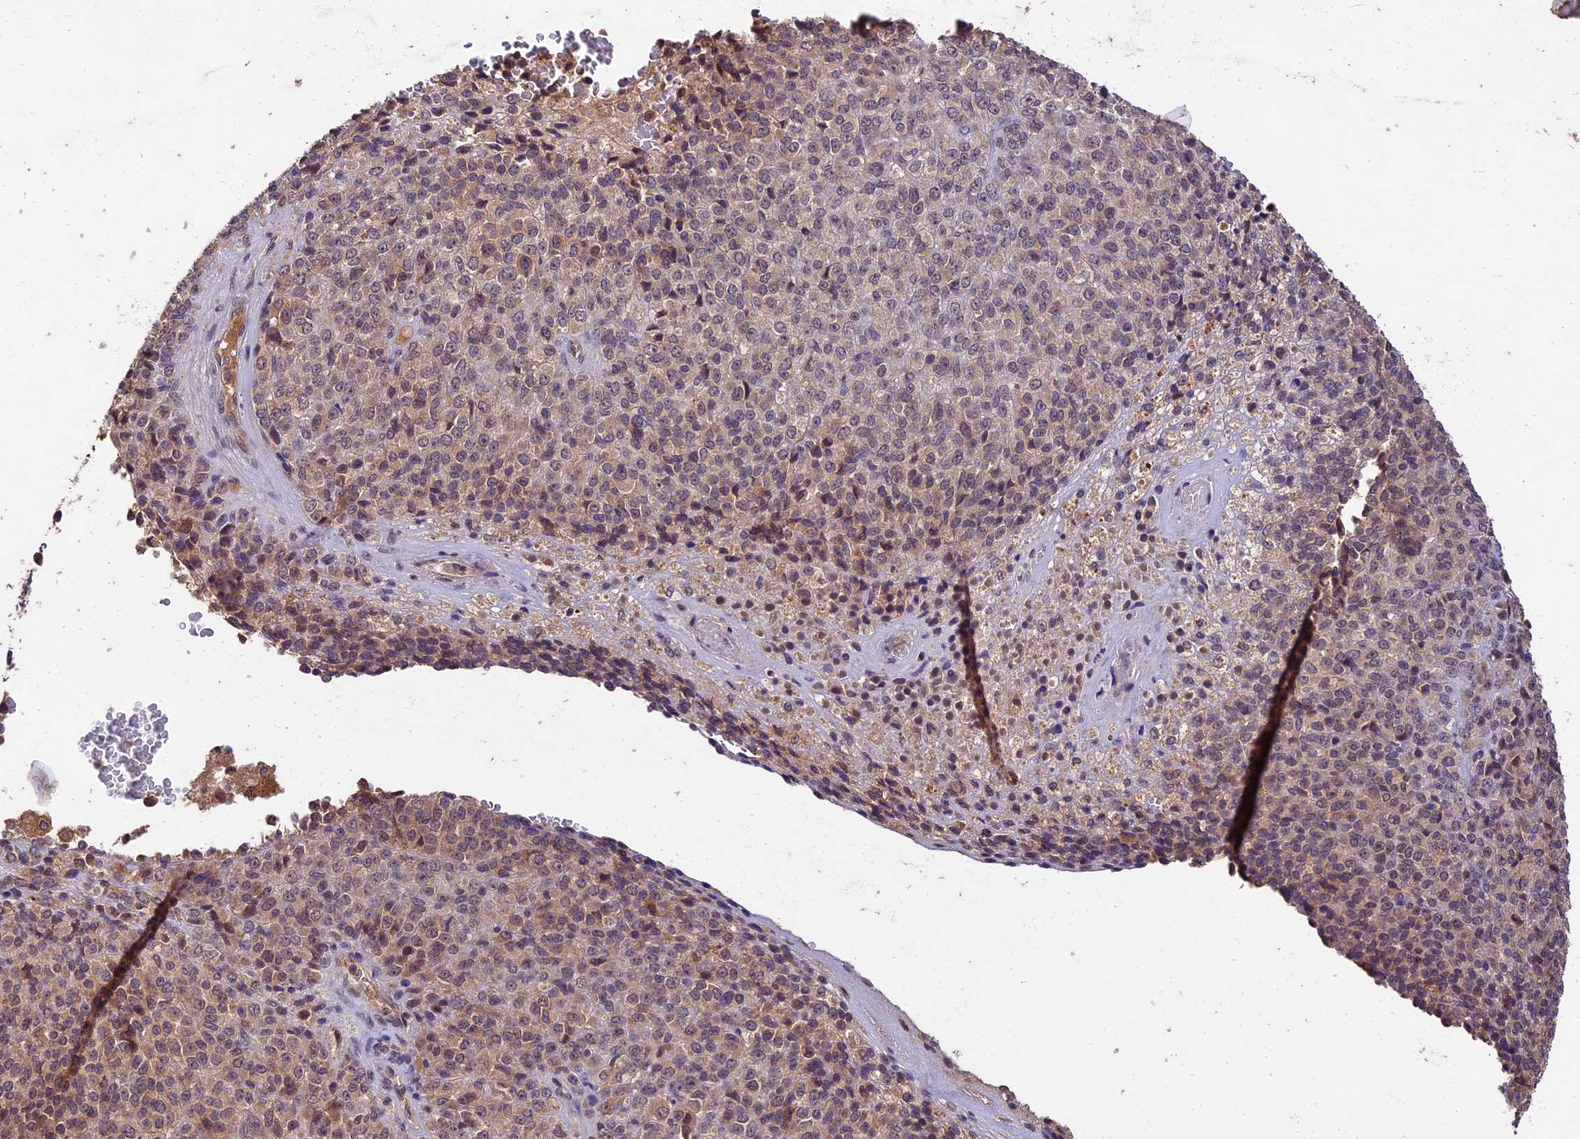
{"staining": {"intensity": "weak", "quantity": "25%-75%", "location": "cytoplasmic/membranous"}, "tissue": "melanoma", "cell_type": "Tumor cells", "image_type": "cancer", "snomed": [{"axis": "morphology", "description": "Malignant melanoma, Metastatic site"}, {"axis": "topography", "description": "Brain"}], "caption": "Human malignant melanoma (metastatic site) stained for a protein (brown) exhibits weak cytoplasmic/membranous positive expression in about 25%-75% of tumor cells.", "gene": "ATP10A", "patient": {"sex": "female", "age": 56}}